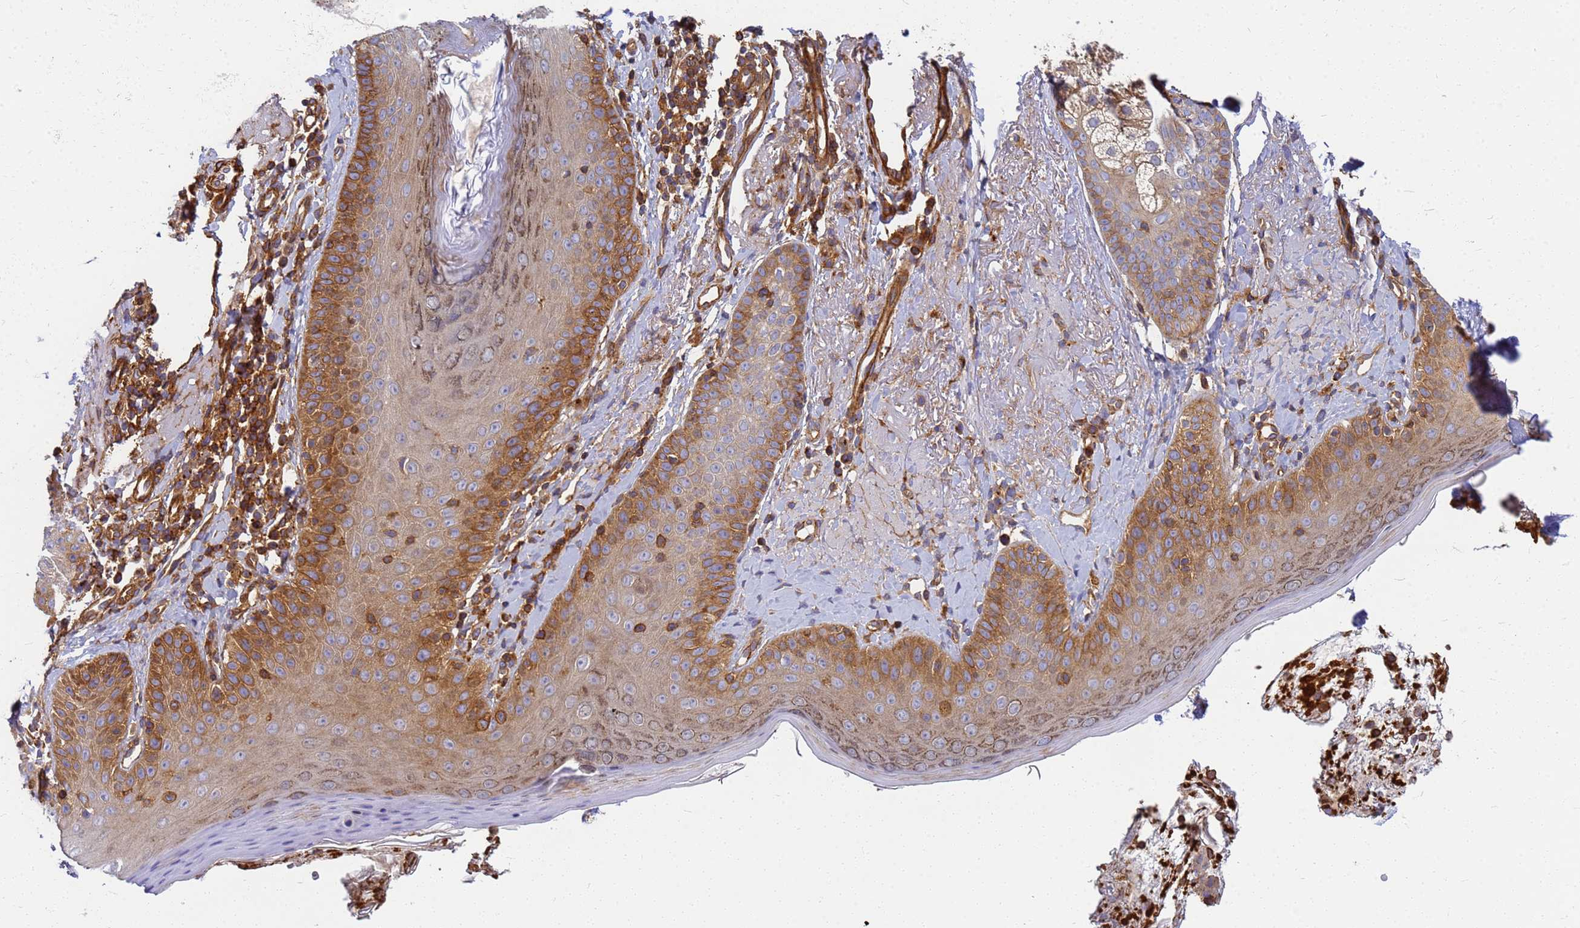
{"staining": {"intensity": "moderate", "quantity": ">75%", "location": "cytoplasmic/membranous"}, "tissue": "skin", "cell_type": "Fibroblasts", "image_type": "normal", "snomed": [{"axis": "morphology", "description": "Normal tissue, NOS"}, {"axis": "topography", "description": "Skin"}], "caption": "IHC histopathology image of normal skin: human skin stained using IHC demonstrates medium levels of moderate protein expression localized specifically in the cytoplasmic/membranous of fibroblasts, appearing as a cytoplasmic/membranous brown color.", "gene": "C2CD5", "patient": {"sex": "male", "age": 57}}